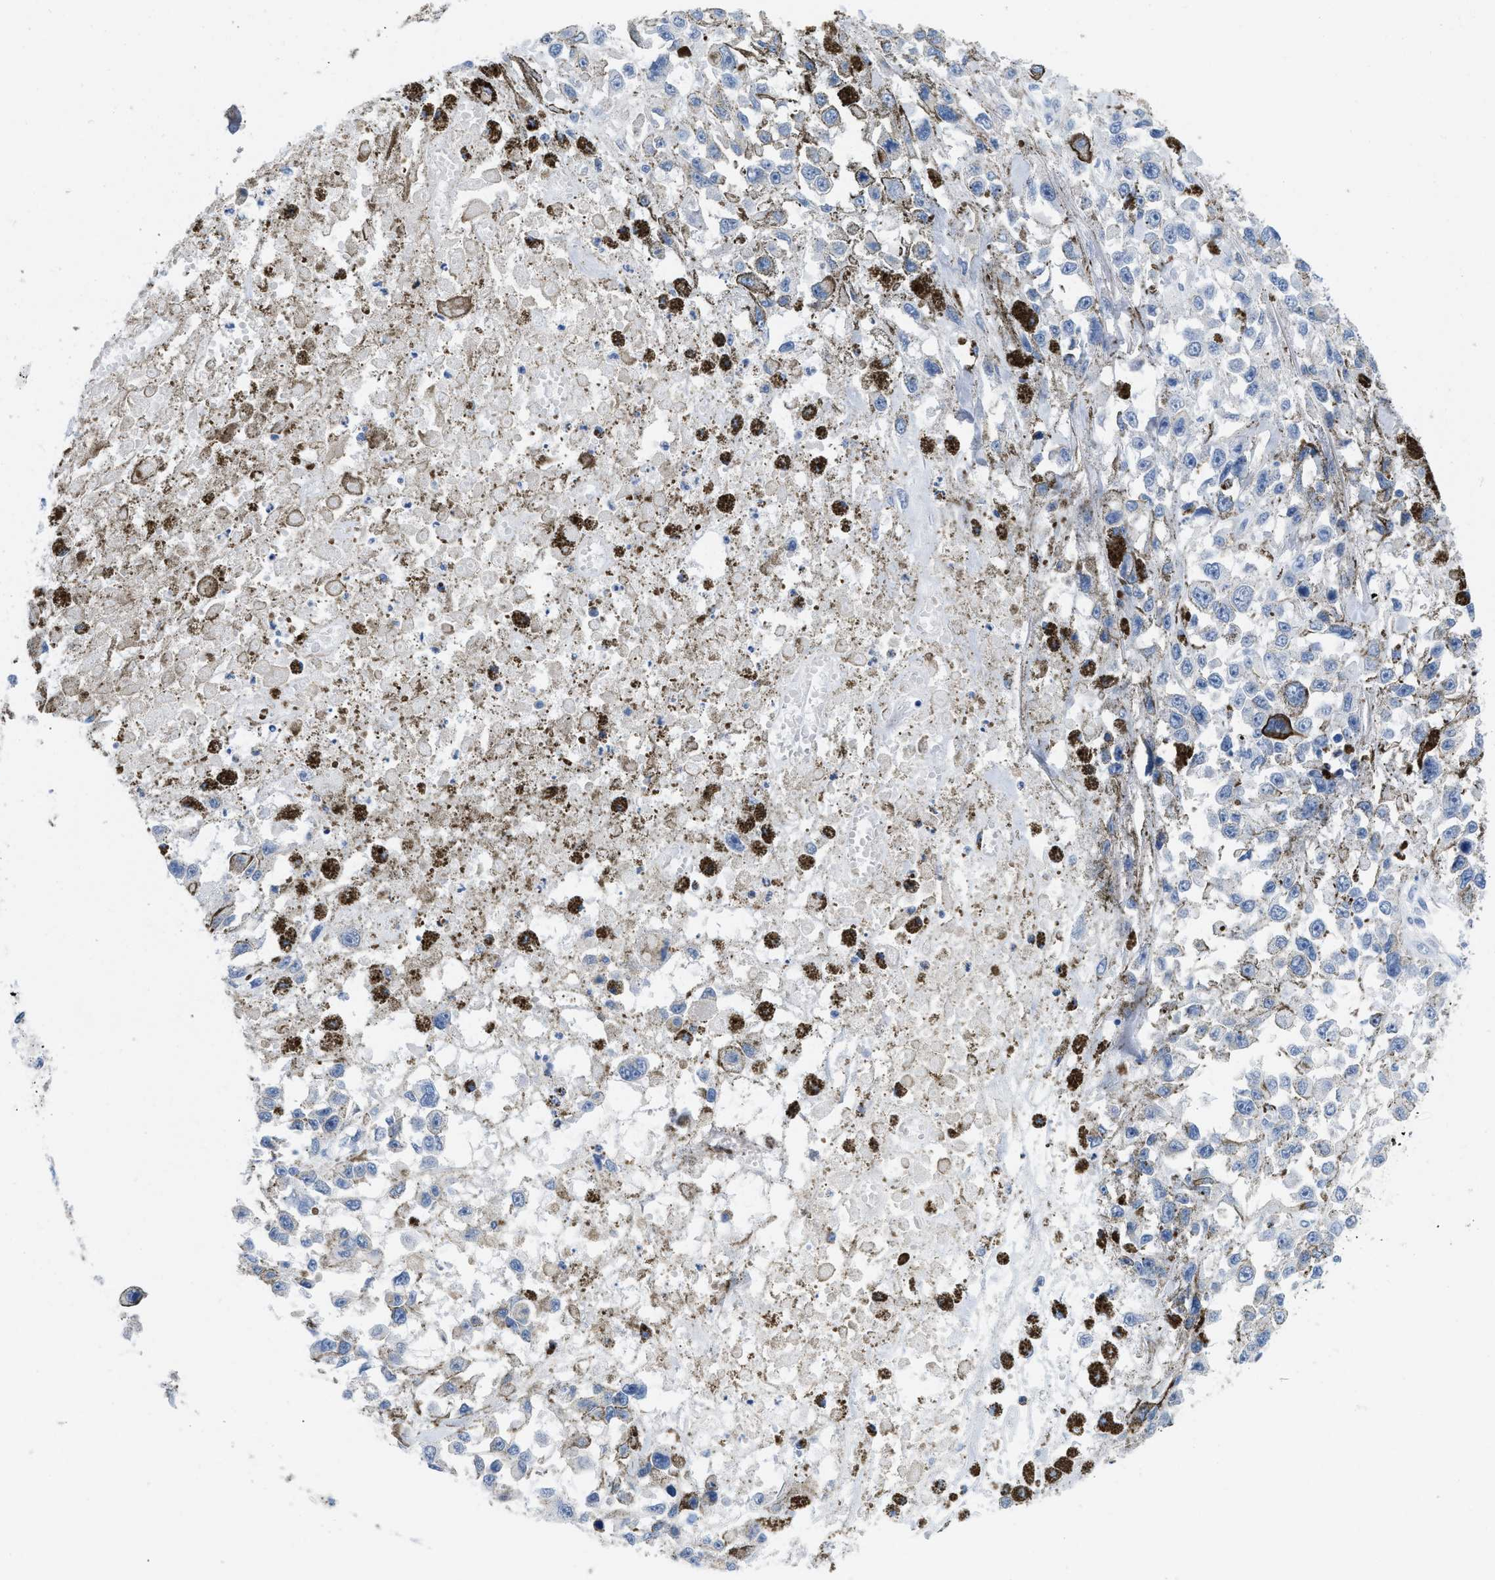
{"staining": {"intensity": "negative", "quantity": "none", "location": "none"}, "tissue": "melanoma", "cell_type": "Tumor cells", "image_type": "cancer", "snomed": [{"axis": "morphology", "description": "Malignant melanoma, Metastatic site"}, {"axis": "topography", "description": "Lymph node"}], "caption": "Immunohistochemical staining of melanoma displays no significant expression in tumor cells.", "gene": "PYY", "patient": {"sex": "male", "age": 59}}